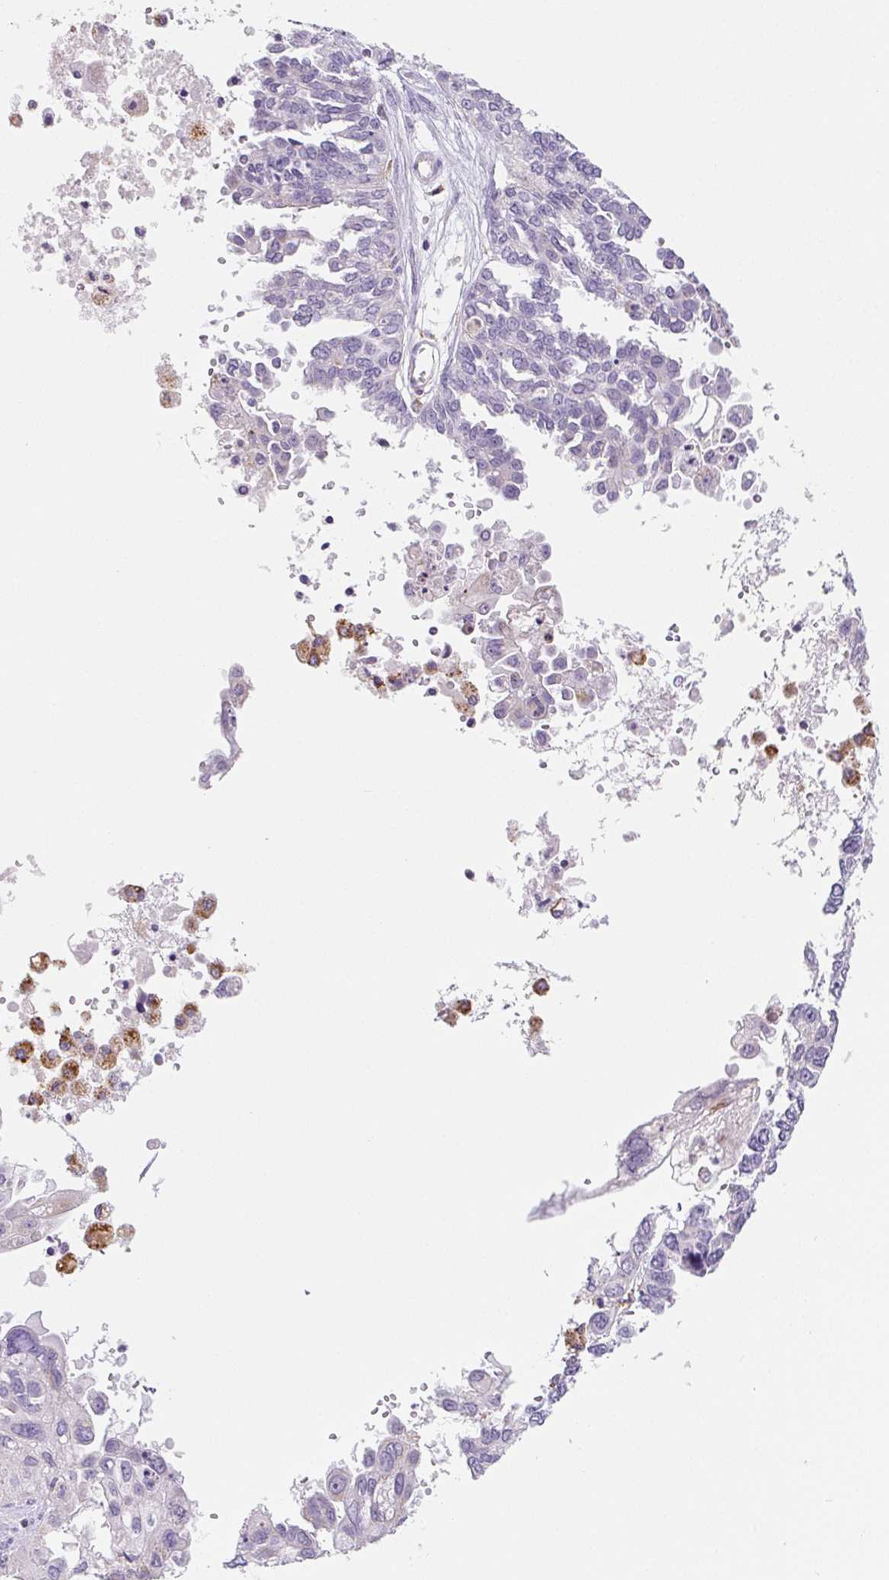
{"staining": {"intensity": "negative", "quantity": "none", "location": "none"}, "tissue": "ovarian cancer", "cell_type": "Tumor cells", "image_type": "cancer", "snomed": [{"axis": "morphology", "description": "Cystadenocarcinoma, serous, NOS"}, {"axis": "topography", "description": "Ovary"}], "caption": "A high-resolution image shows immunohistochemistry staining of ovarian cancer (serous cystadenocarcinoma), which demonstrates no significant expression in tumor cells.", "gene": "LIPA", "patient": {"sex": "female", "age": 53}}